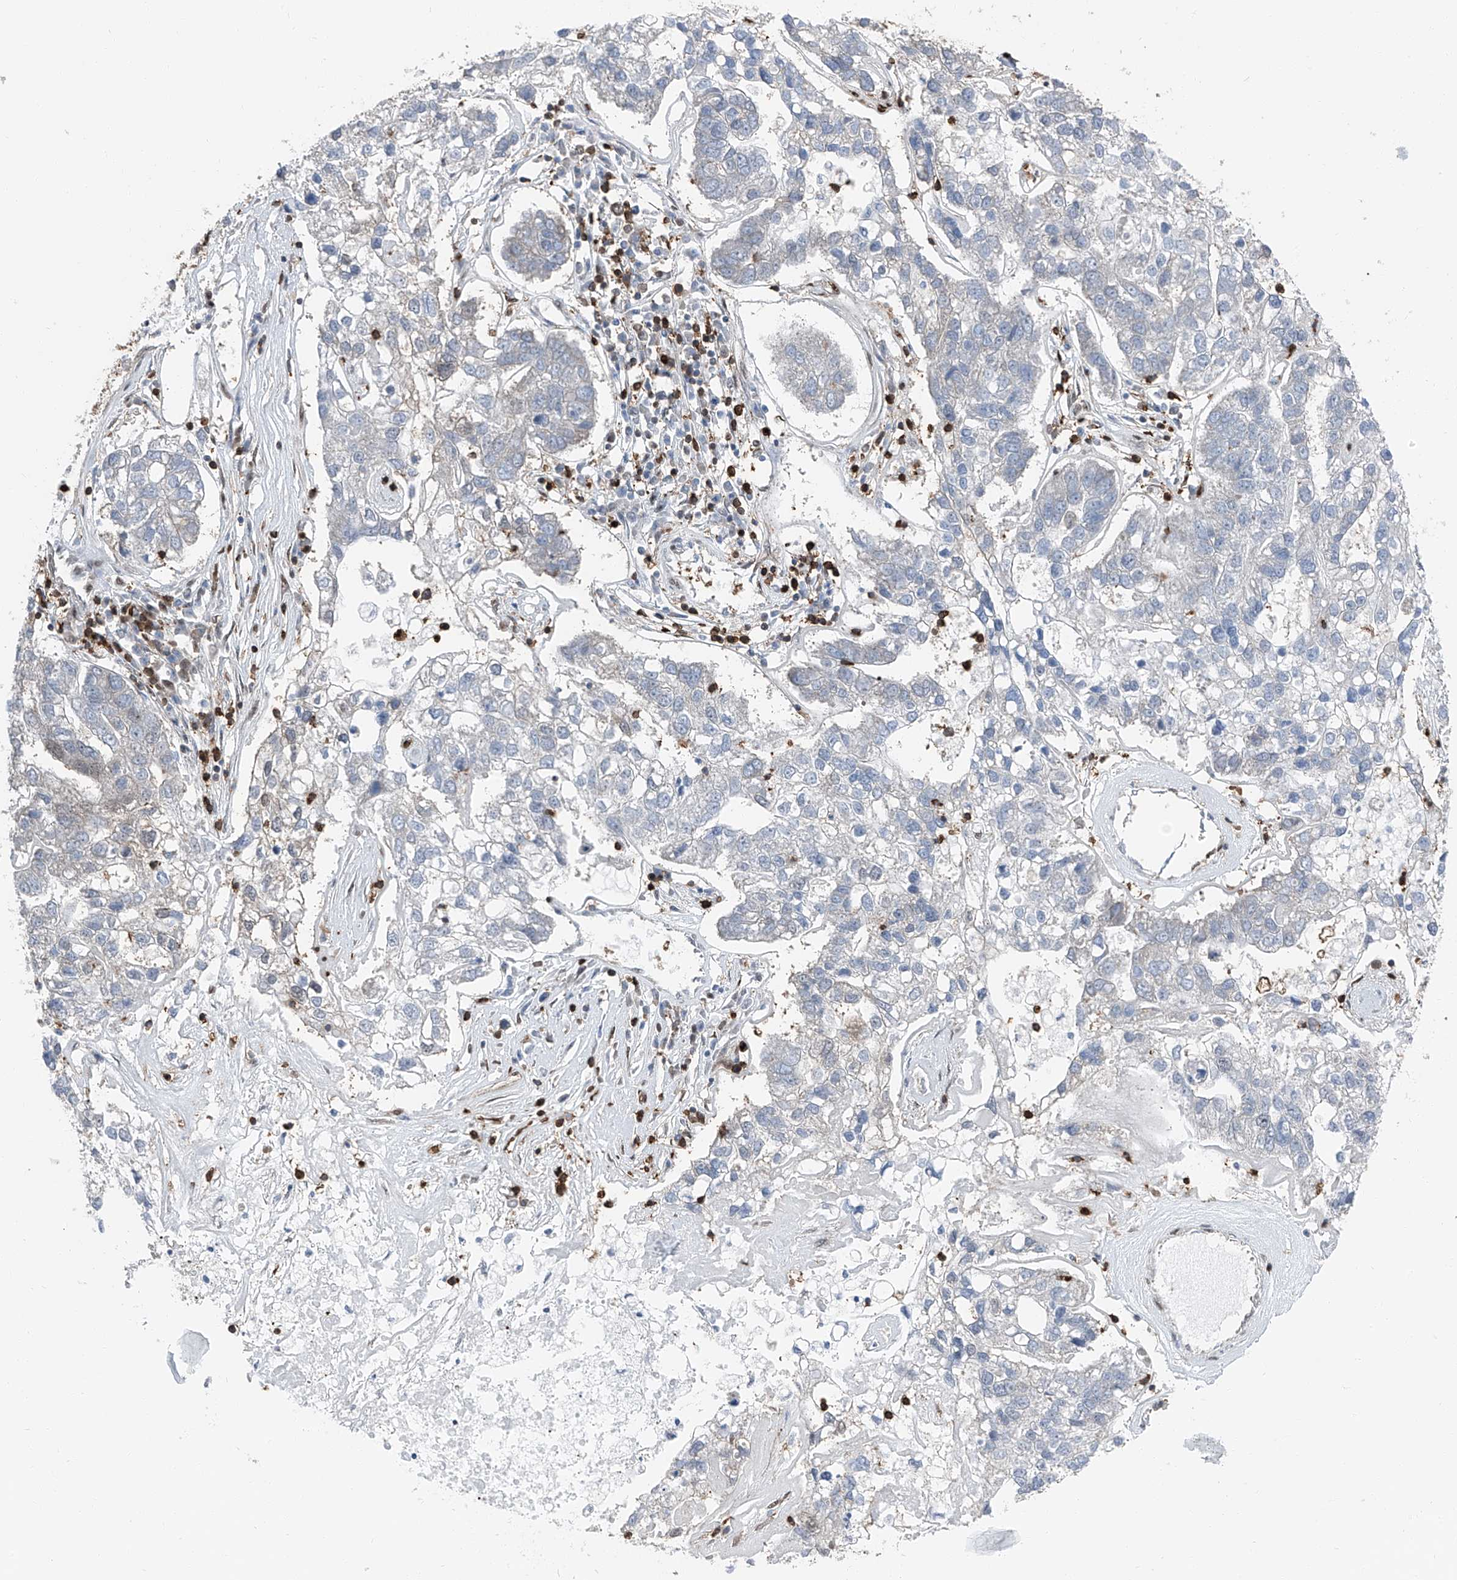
{"staining": {"intensity": "negative", "quantity": "none", "location": "none"}, "tissue": "pancreatic cancer", "cell_type": "Tumor cells", "image_type": "cancer", "snomed": [{"axis": "morphology", "description": "Adenocarcinoma, NOS"}, {"axis": "topography", "description": "Pancreas"}], "caption": "Immunohistochemistry micrograph of human adenocarcinoma (pancreatic) stained for a protein (brown), which demonstrates no expression in tumor cells.", "gene": "PSMB10", "patient": {"sex": "female", "age": 61}}